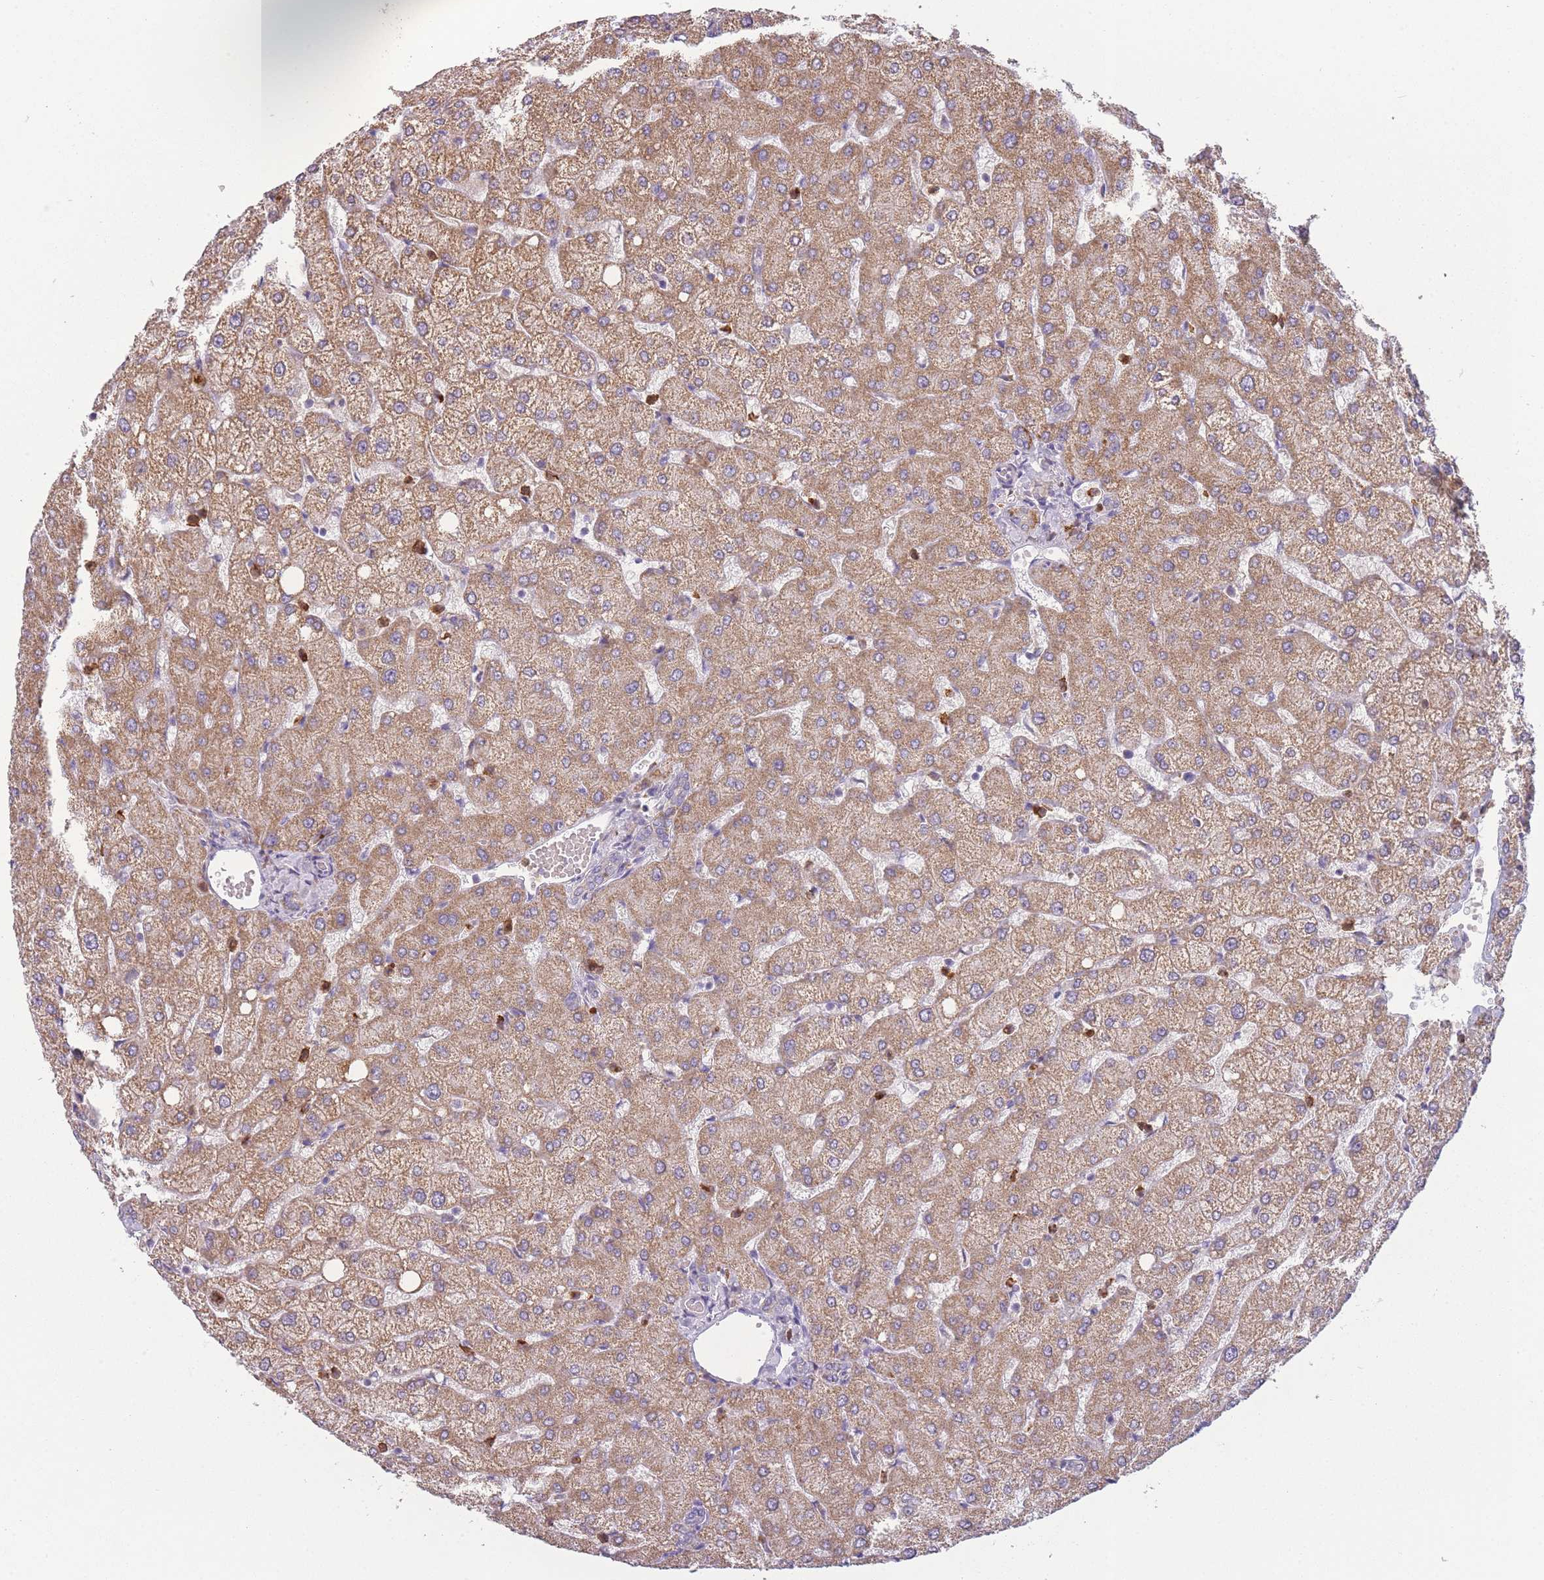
{"staining": {"intensity": "negative", "quantity": "none", "location": "none"}, "tissue": "liver", "cell_type": "Cholangiocytes", "image_type": "normal", "snomed": [{"axis": "morphology", "description": "Normal tissue, NOS"}, {"axis": "topography", "description": "Liver"}], "caption": "An immunohistochemistry photomicrograph of normal liver is shown. There is no staining in cholangiocytes of liver. (DAB IHC visualized using brightfield microscopy, high magnification).", "gene": "PRAM1", "patient": {"sex": "female", "age": 54}}